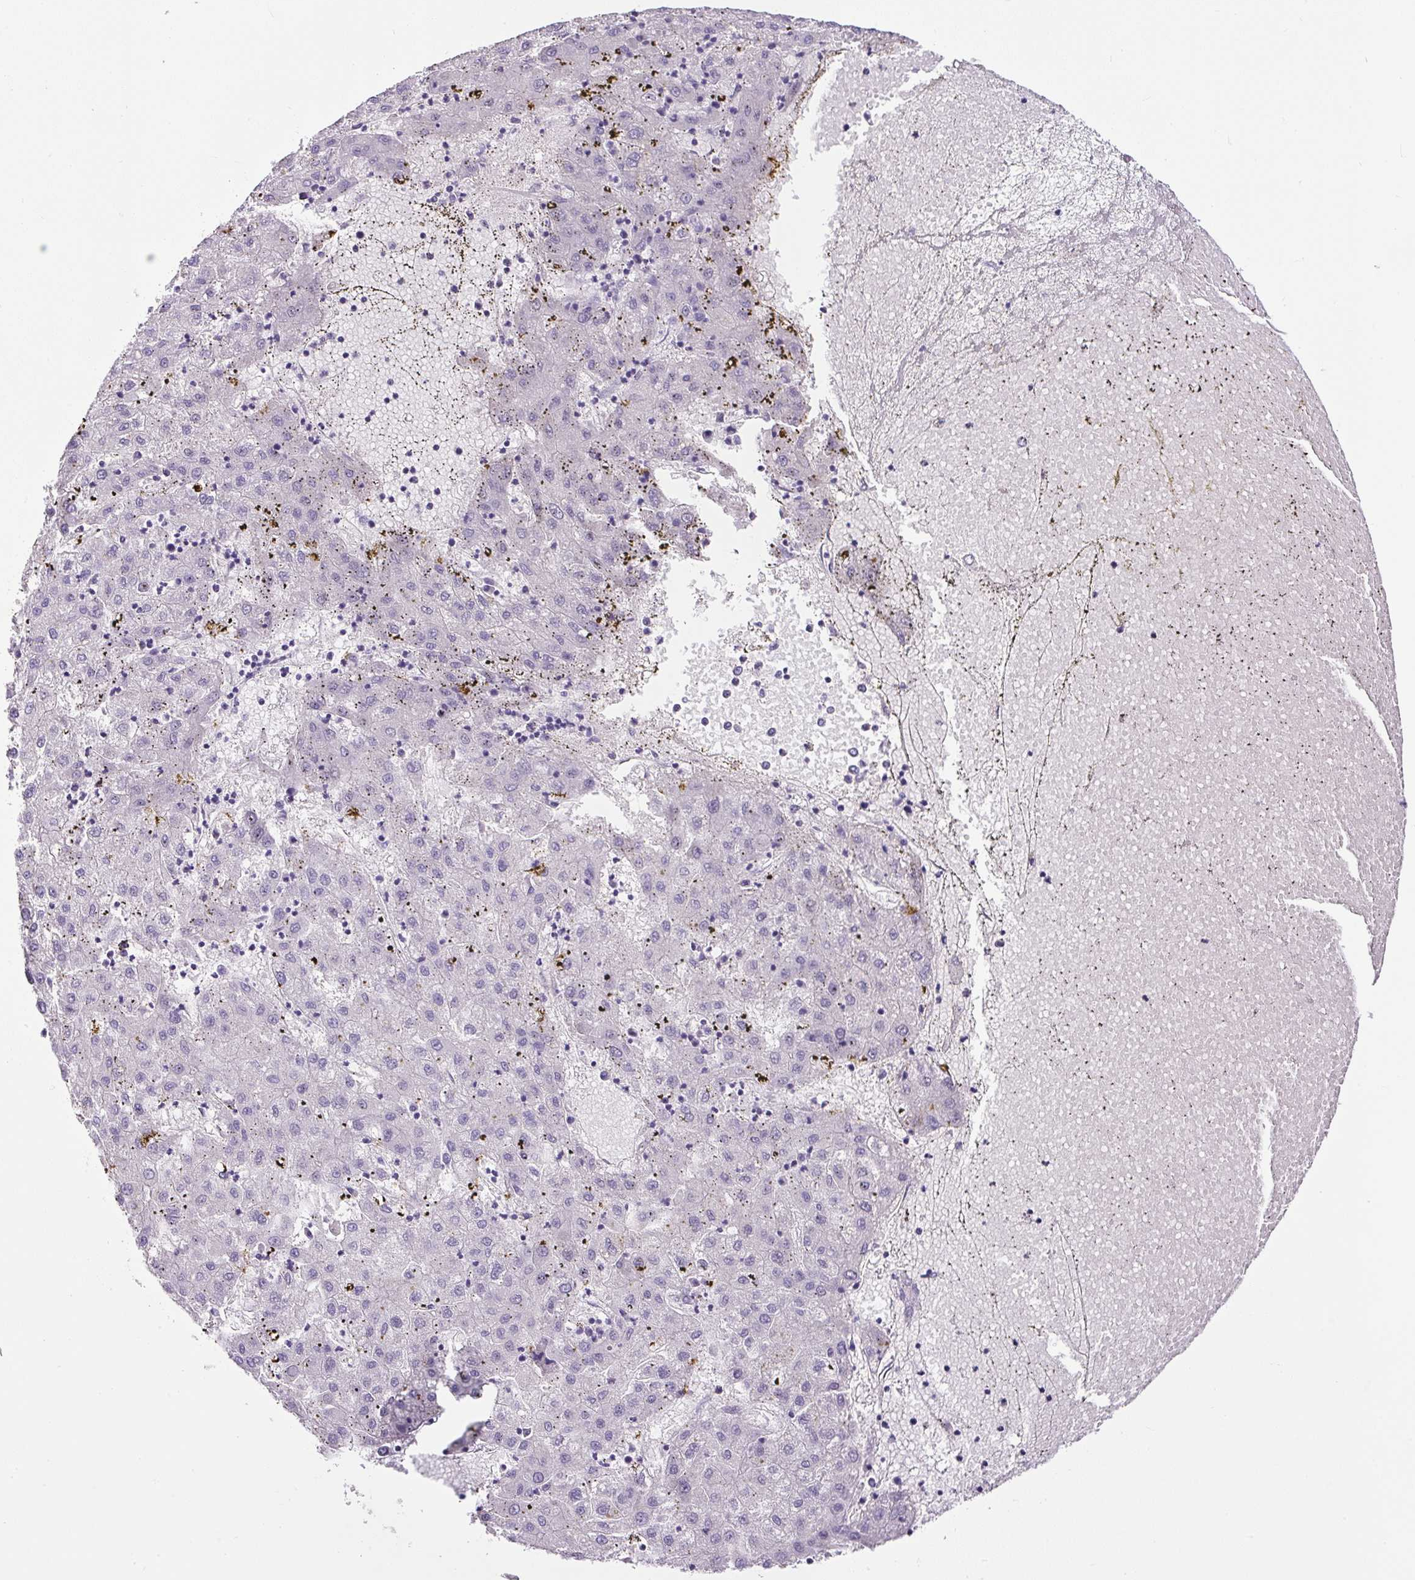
{"staining": {"intensity": "negative", "quantity": "none", "location": "none"}, "tissue": "liver cancer", "cell_type": "Tumor cells", "image_type": "cancer", "snomed": [{"axis": "morphology", "description": "Carcinoma, Hepatocellular, NOS"}, {"axis": "topography", "description": "Liver"}], "caption": "Human liver cancer (hepatocellular carcinoma) stained for a protein using immunohistochemistry shows no staining in tumor cells.", "gene": "SP8", "patient": {"sex": "male", "age": 72}}